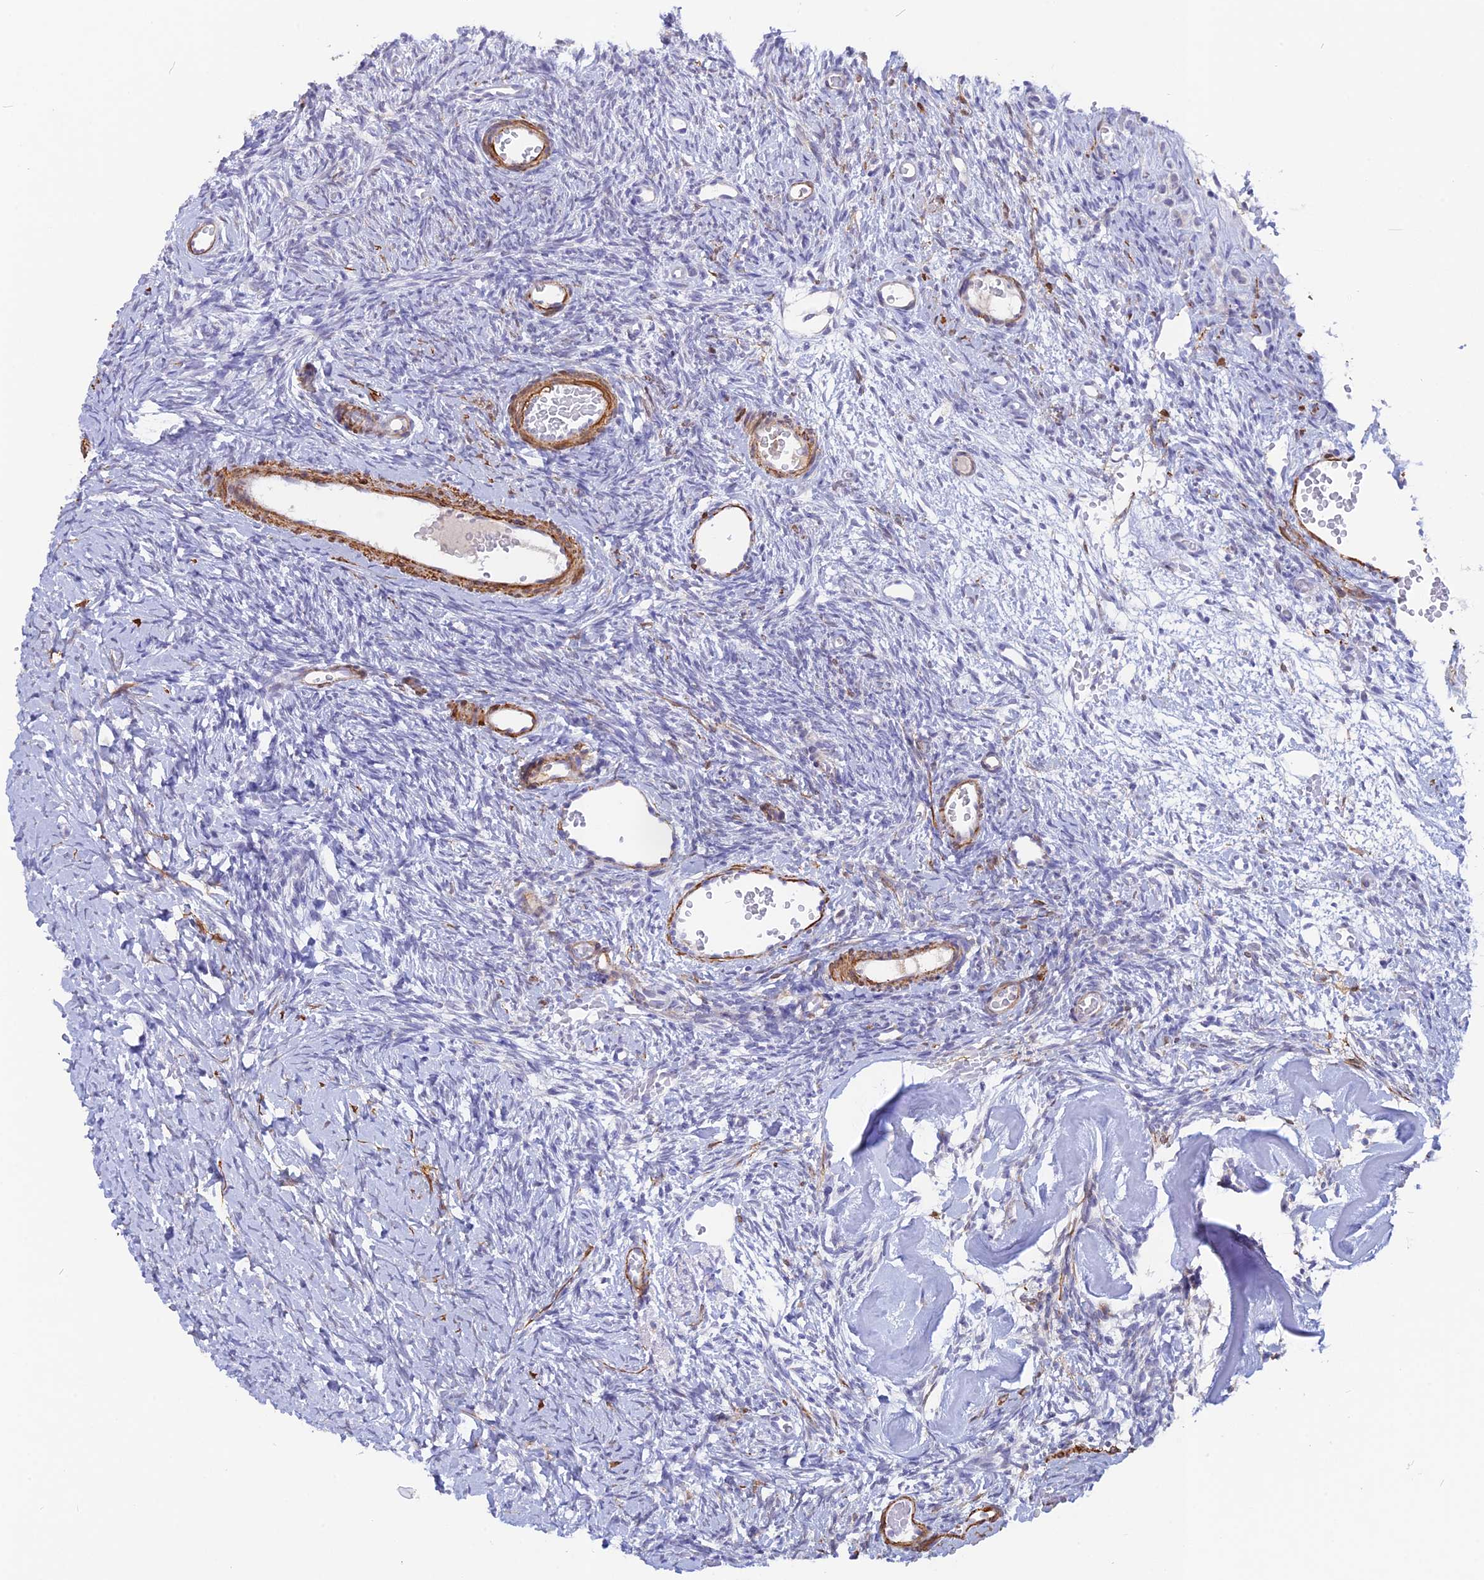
{"staining": {"intensity": "negative", "quantity": "none", "location": "none"}, "tissue": "ovary", "cell_type": "Follicle cells", "image_type": "normal", "snomed": [{"axis": "morphology", "description": "Normal tissue, NOS"}, {"axis": "topography", "description": "Ovary"}], "caption": "The immunohistochemistry (IHC) micrograph has no significant expression in follicle cells of ovary.", "gene": "CCDC154", "patient": {"sex": "female", "age": 39}}